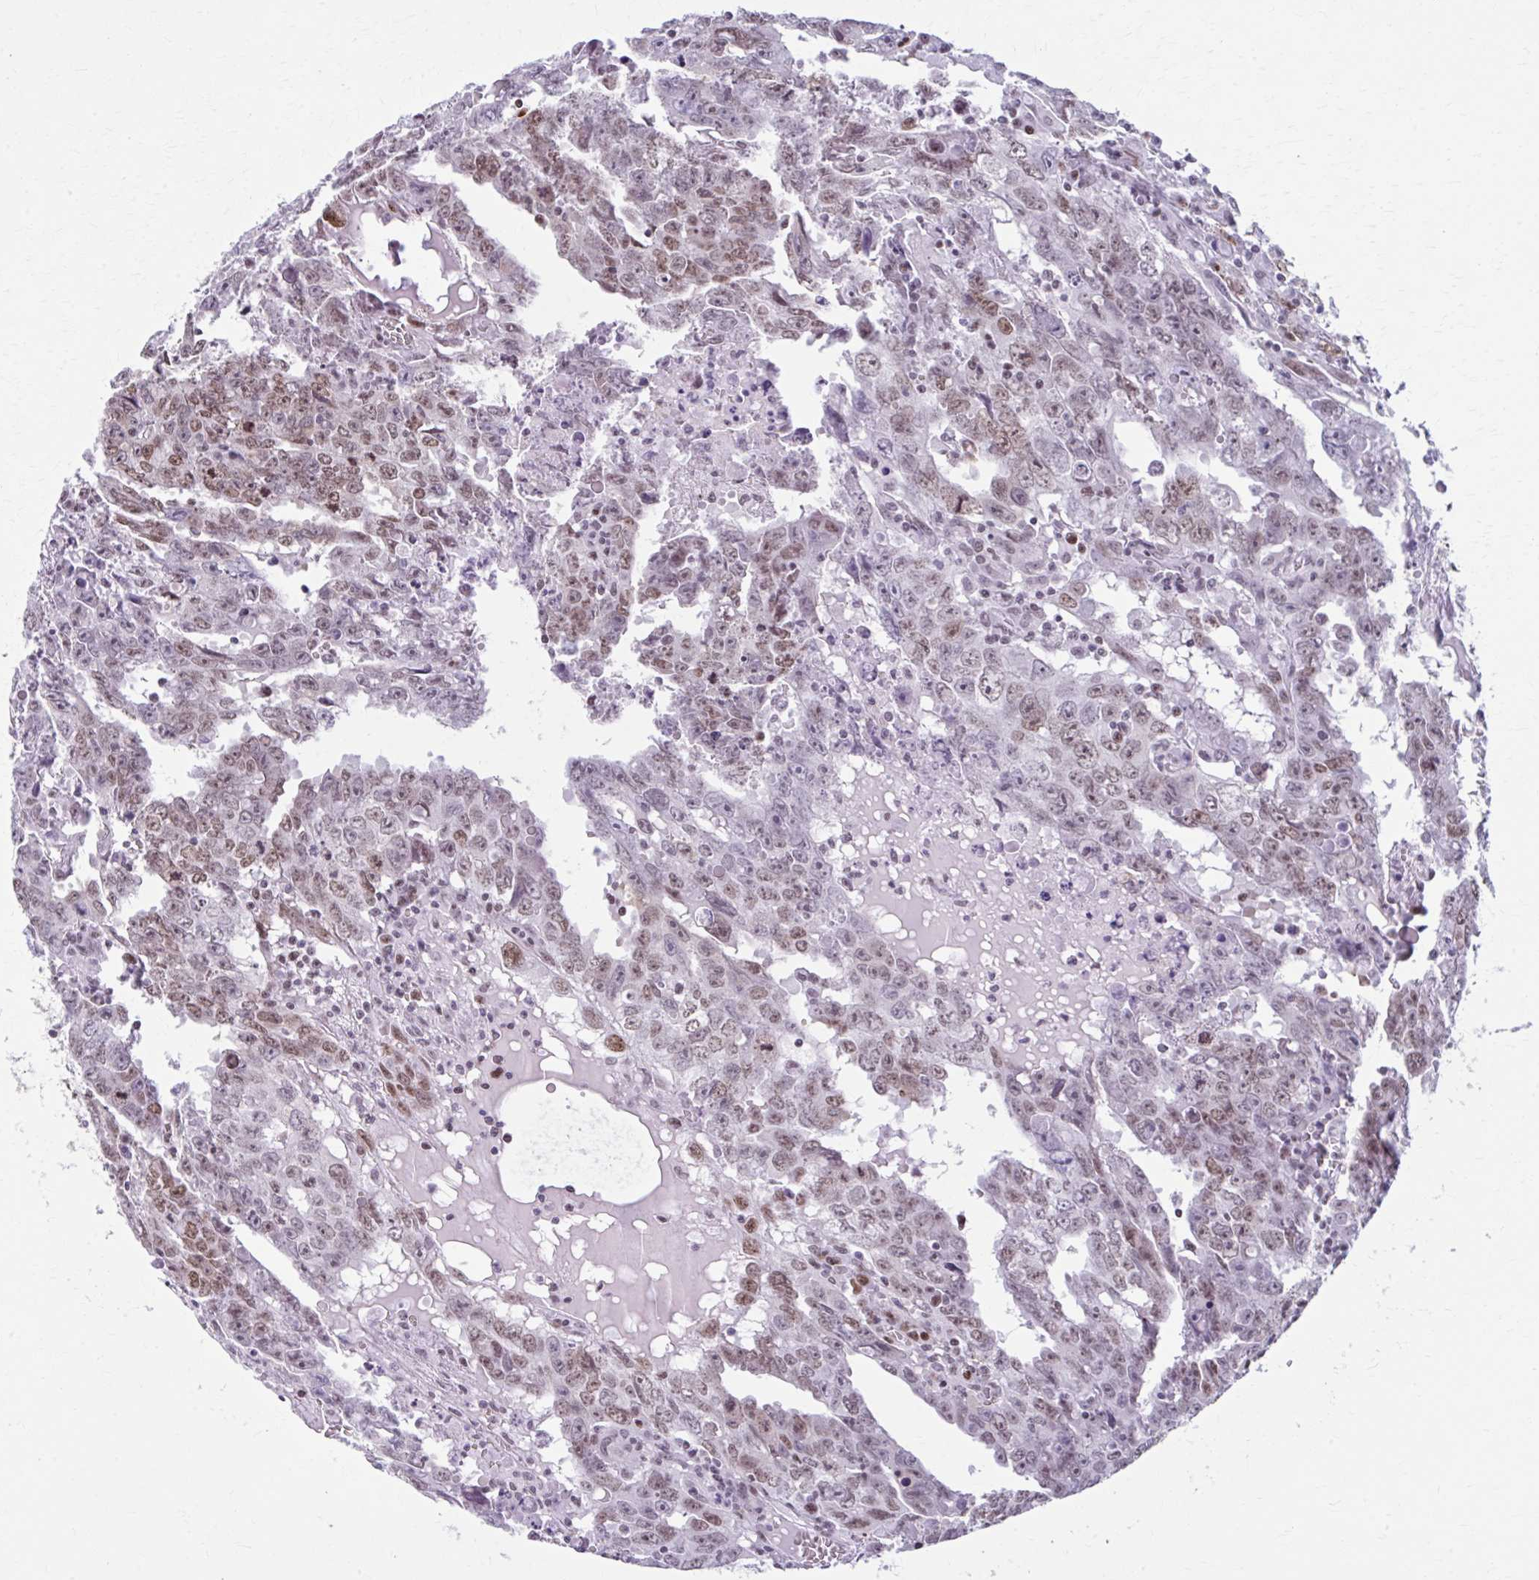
{"staining": {"intensity": "moderate", "quantity": ">75%", "location": "nuclear"}, "tissue": "testis cancer", "cell_type": "Tumor cells", "image_type": "cancer", "snomed": [{"axis": "morphology", "description": "Carcinoma, Embryonal, NOS"}, {"axis": "topography", "description": "Testis"}], "caption": "DAB (3,3'-diaminobenzidine) immunohistochemical staining of testis cancer (embryonal carcinoma) reveals moderate nuclear protein positivity in approximately >75% of tumor cells. (DAB (3,3'-diaminobenzidine) = brown stain, brightfield microscopy at high magnification).", "gene": "PABIR1", "patient": {"sex": "male", "age": 22}}